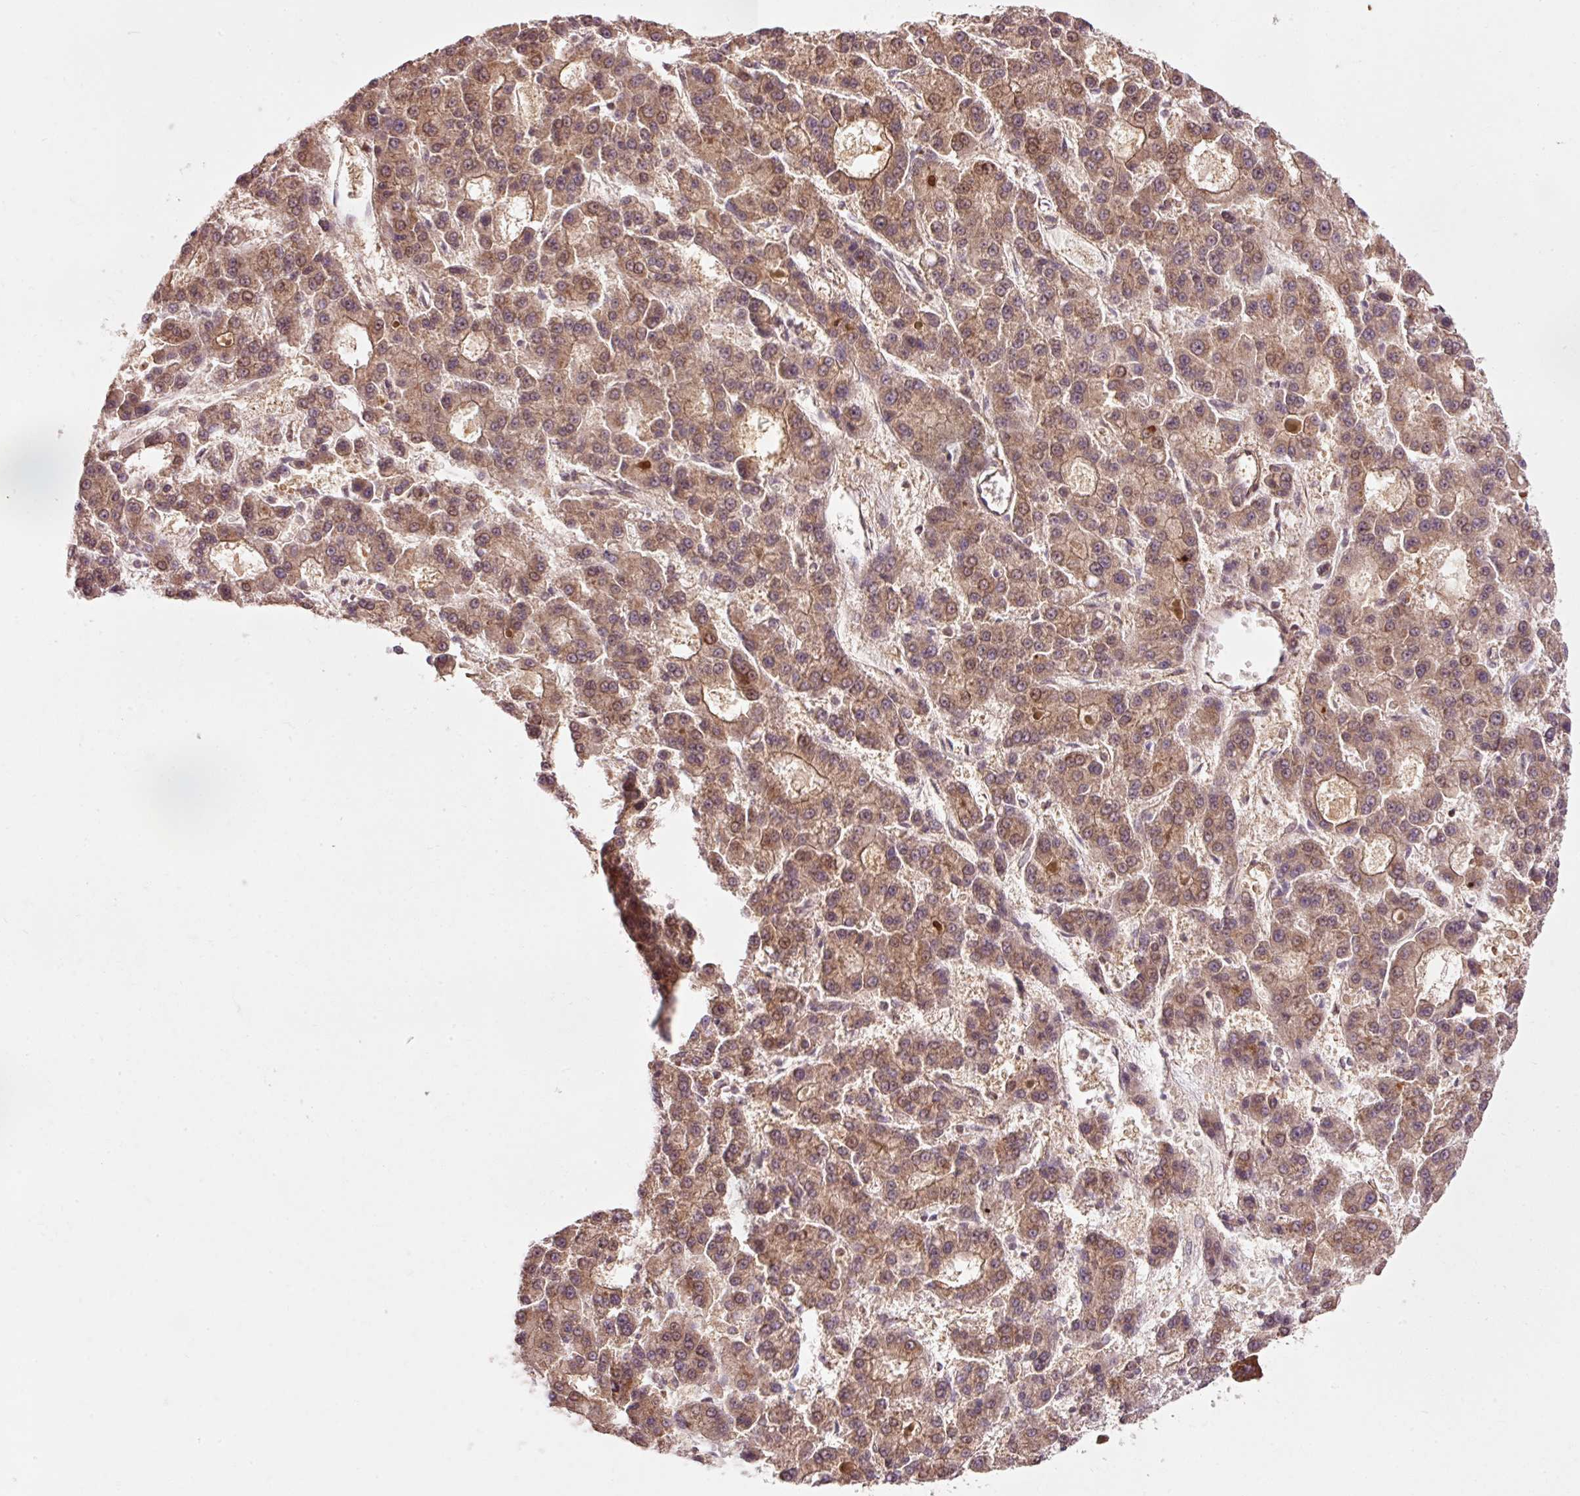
{"staining": {"intensity": "moderate", "quantity": ">75%", "location": "cytoplasmic/membranous,nuclear"}, "tissue": "liver cancer", "cell_type": "Tumor cells", "image_type": "cancer", "snomed": [{"axis": "morphology", "description": "Carcinoma, Hepatocellular, NOS"}, {"axis": "topography", "description": "Liver"}], "caption": "Immunohistochemical staining of human hepatocellular carcinoma (liver) demonstrates medium levels of moderate cytoplasmic/membranous and nuclear positivity in approximately >75% of tumor cells.", "gene": "PDAP1", "patient": {"sex": "male", "age": 70}}